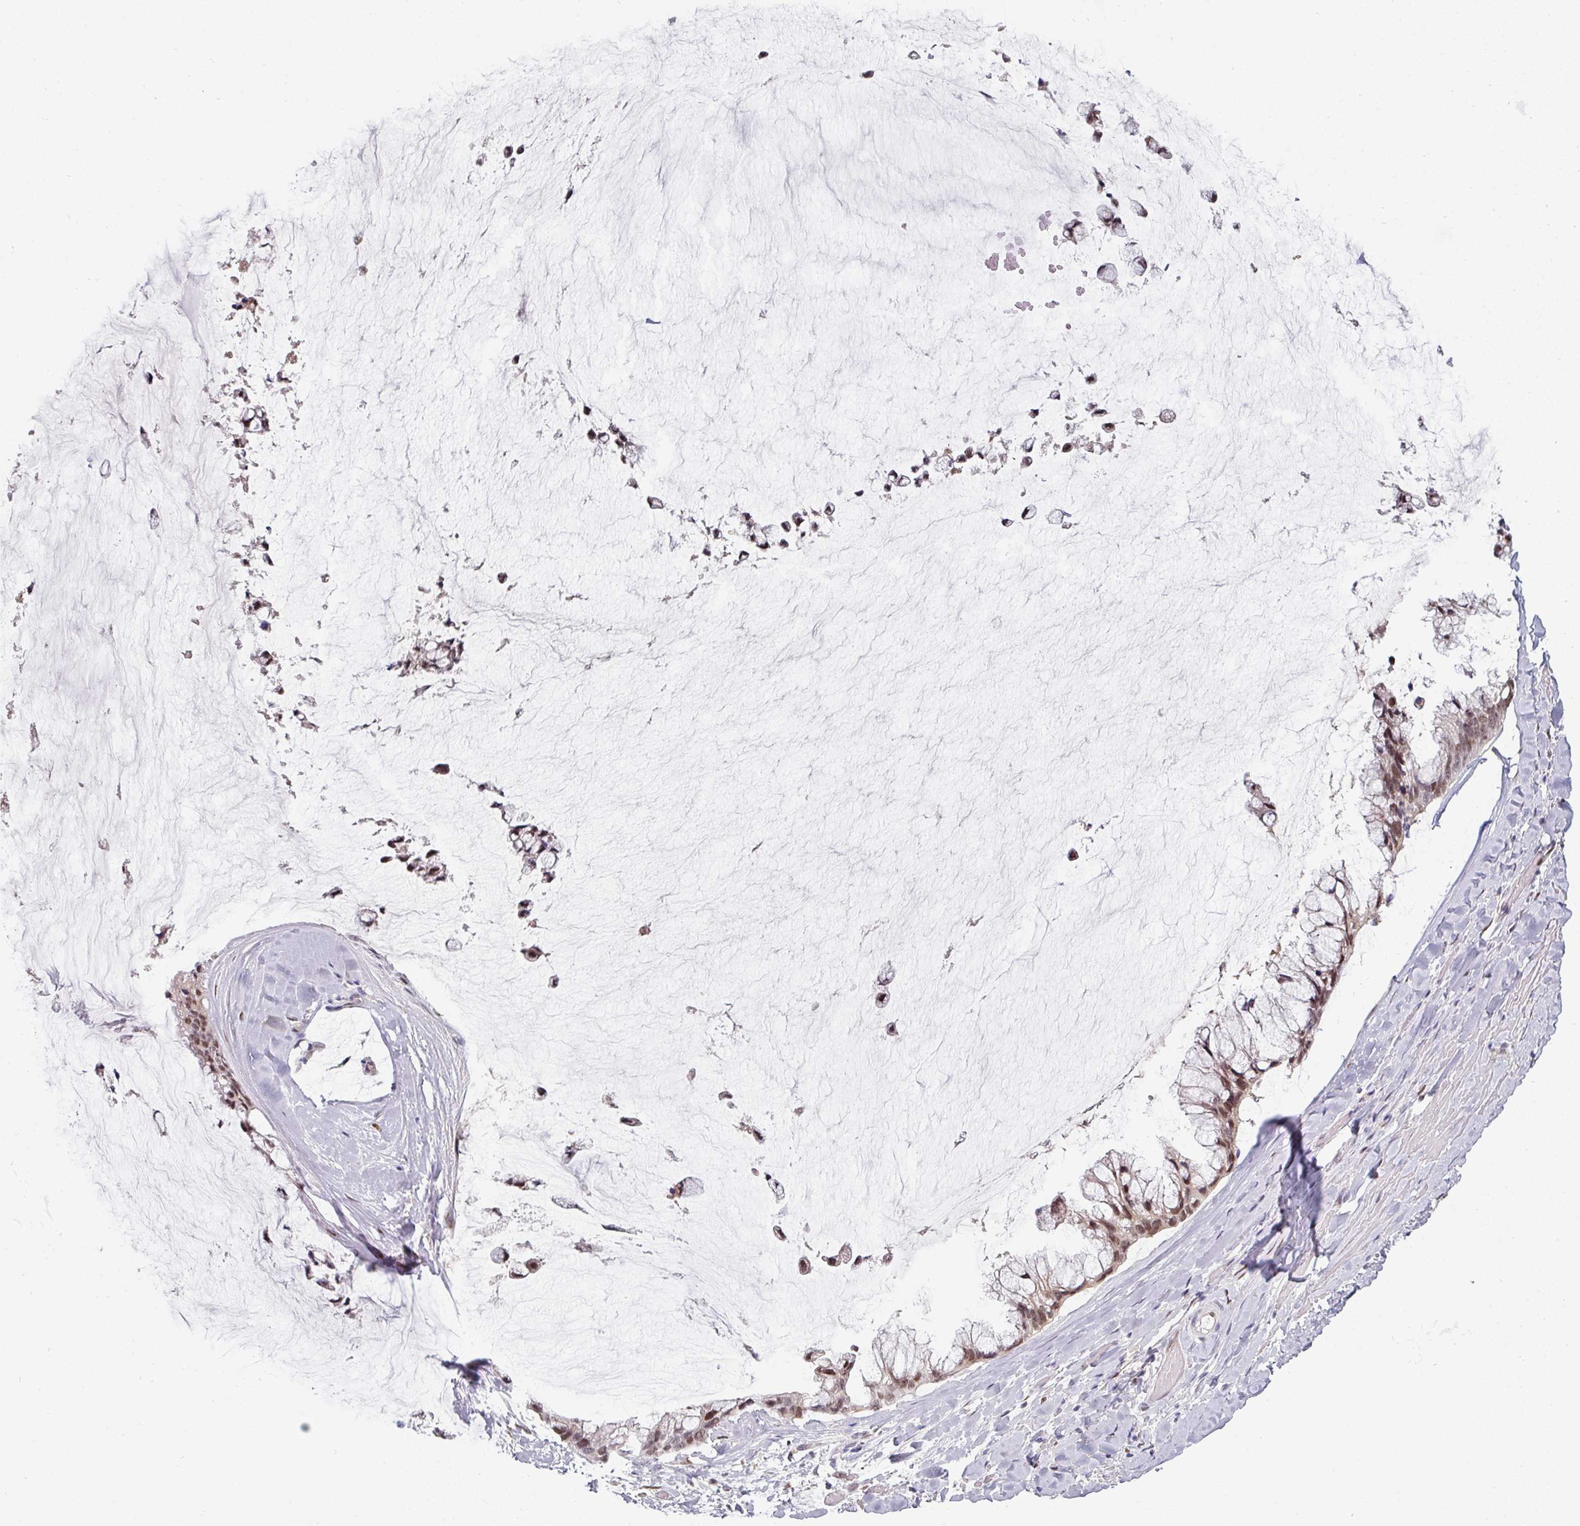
{"staining": {"intensity": "moderate", "quantity": ">75%", "location": "nuclear"}, "tissue": "ovarian cancer", "cell_type": "Tumor cells", "image_type": "cancer", "snomed": [{"axis": "morphology", "description": "Cystadenocarcinoma, mucinous, NOS"}, {"axis": "topography", "description": "Ovary"}], "caption": "DAB immunohistochemical staining of ovarian mucinous cystadenocarcinoma displays moderate nuclear protein positivity in about >75% of tumor cells.", "gene": "SWSAP1", "patient": {"sex": "female", "age": 39}}